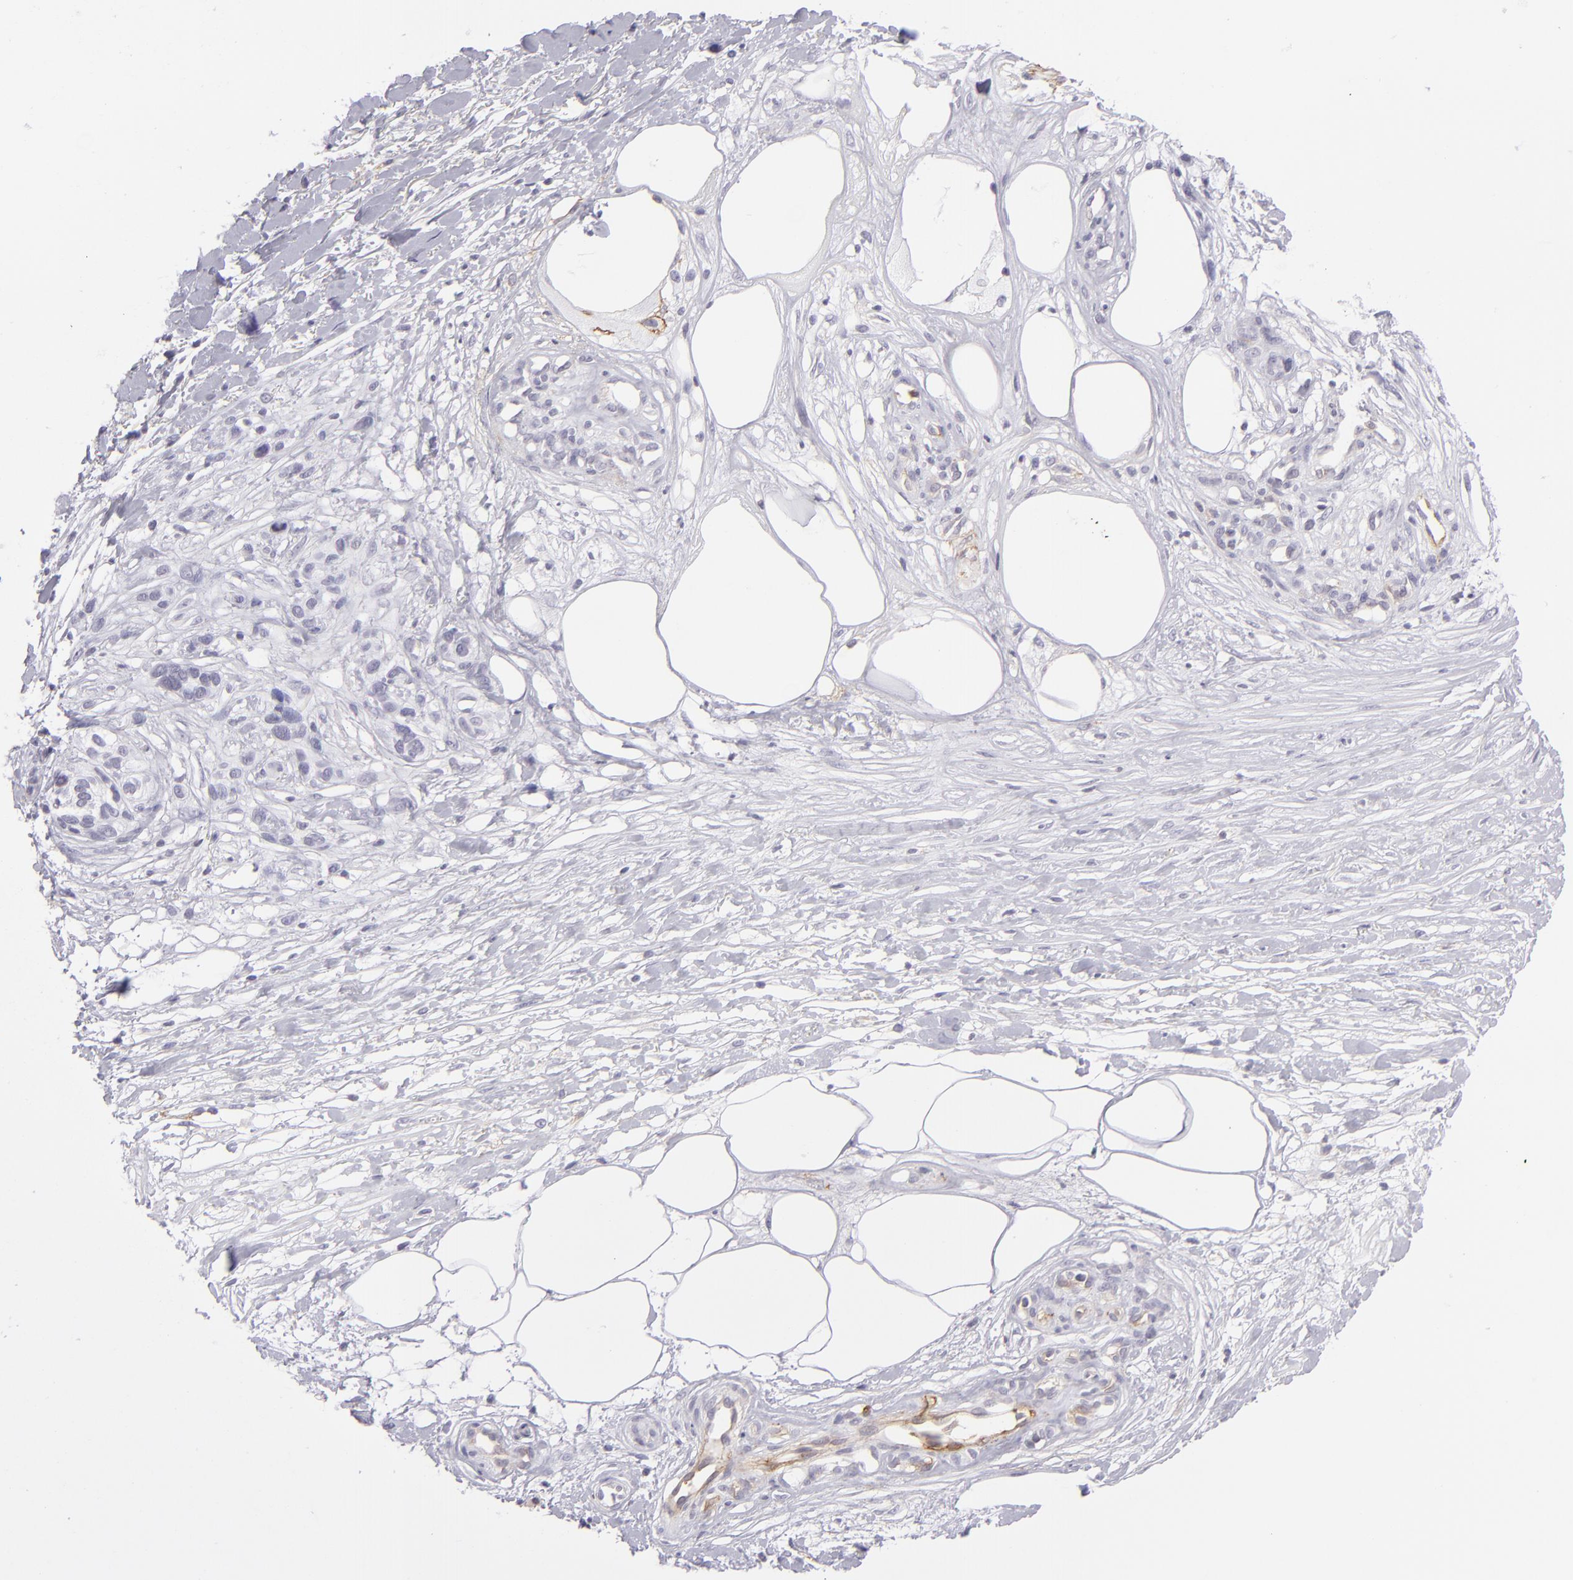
{"staining": {"intensity": "negative", "quantity": "none", "location": "none"}, "tissue": "melanoma", "cell_type": "Tumor cells", "image_type": "cancer", "snomed": [{"axis": "morphology", "description": "Malignant melanoma, NOS"}, {"axis": "topography", "description": "Skin"}], "caption": "An immunohistochemistry histopathology image of malignant melanoma is shown. There is no staining in tumor cells of malignant melanoma.", "gene": "THBD", "patient": {"sex": "female", "age": 85}}